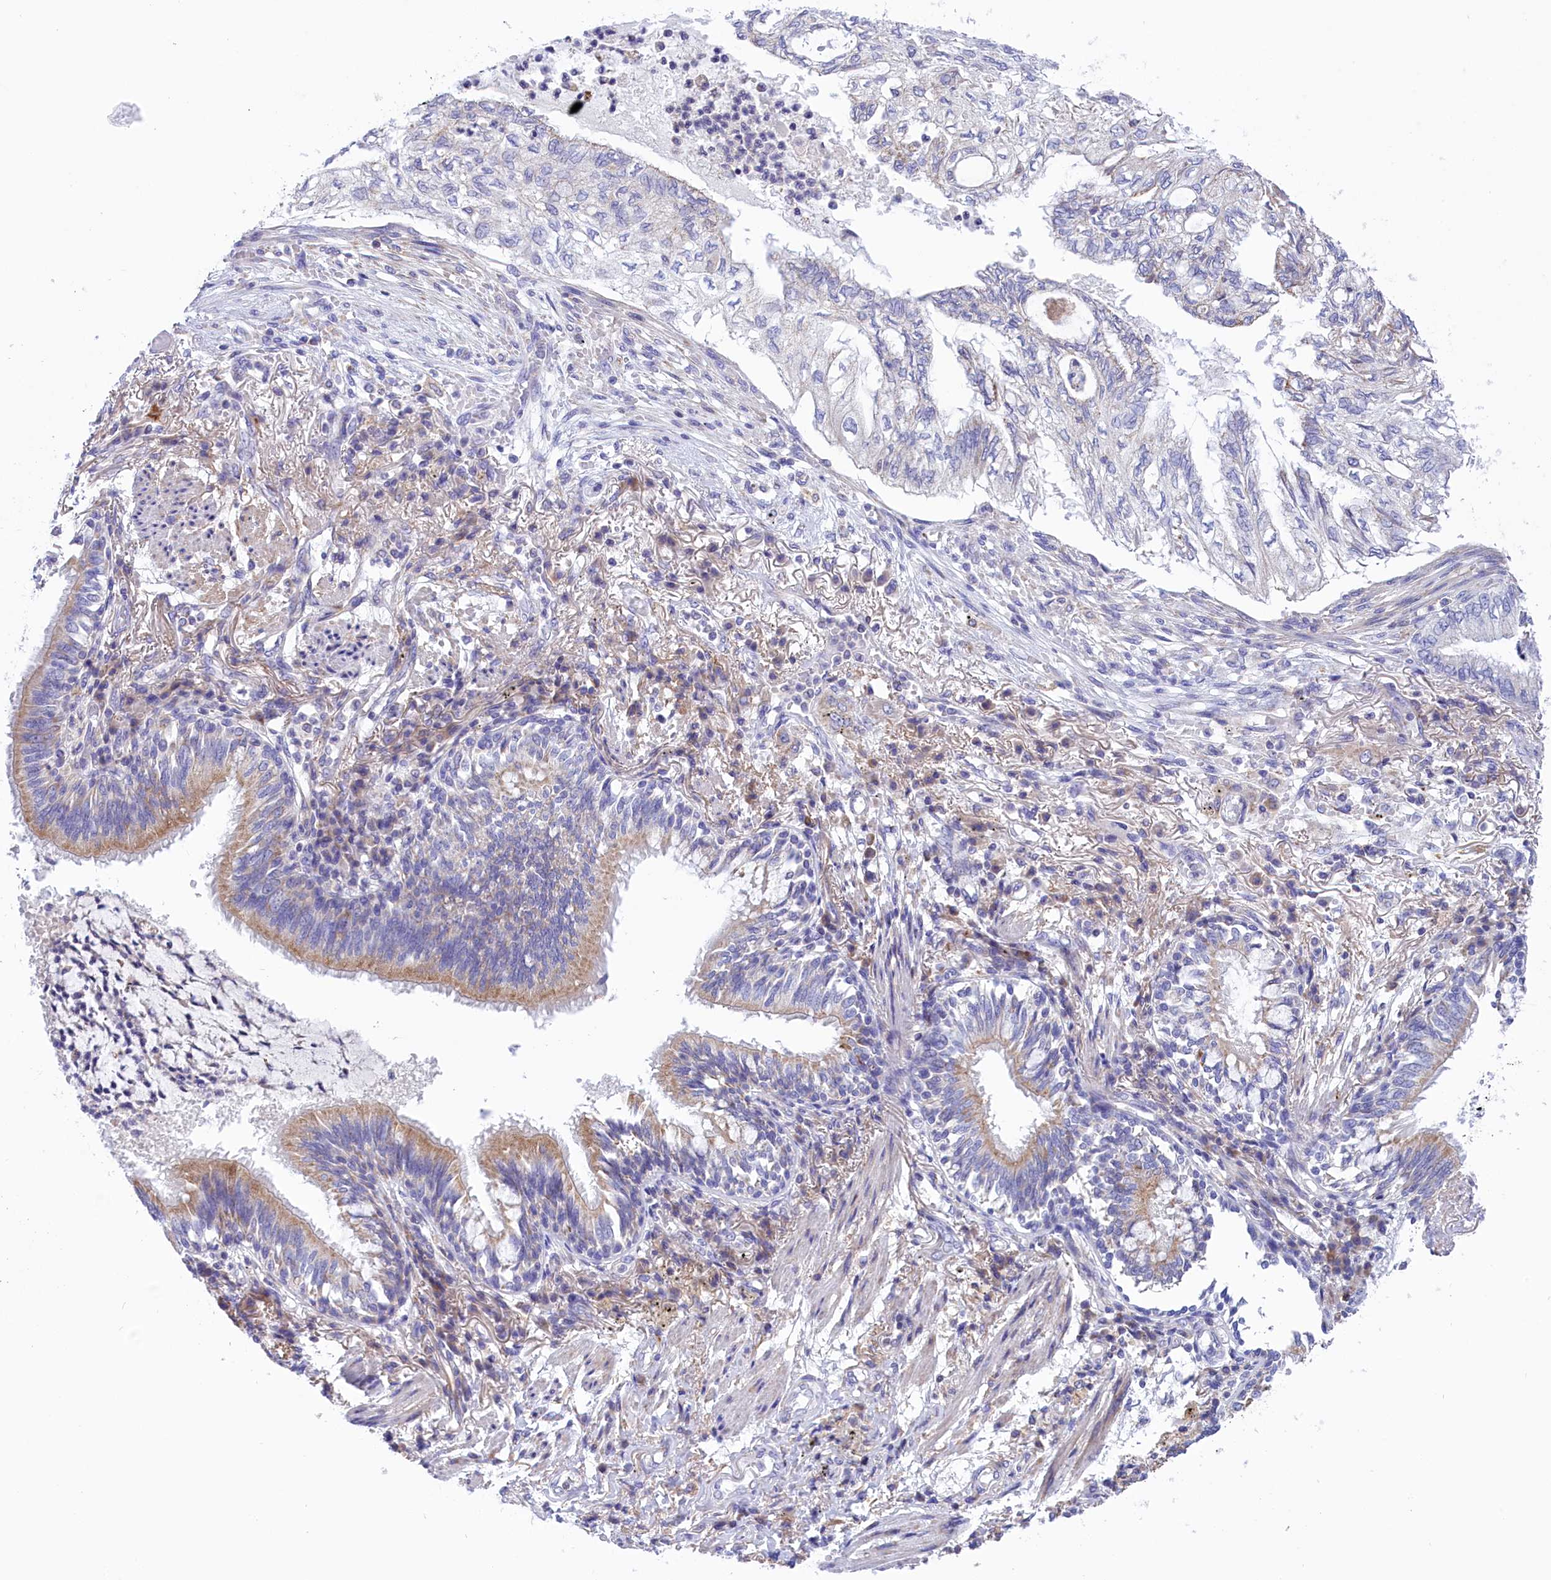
{"staining": {"intensity": "negative", "quantity": "none", "location": "none"}, "tissue": "lung cancer", "cell_type": "Tumor cells", "image_type": "cancer", "snomed": [{"axis": "morphology", "description": "Adenocarcinoma, NOS"}, {"axis": "topography", "description": "Lung"}], "caption": "The IHC image has no significant expression in tumor cells of adenocarcinoma (lung) tissue.", "gene": "CORO7-PAM16", "patient": {"sex": "female", "age": 70}}